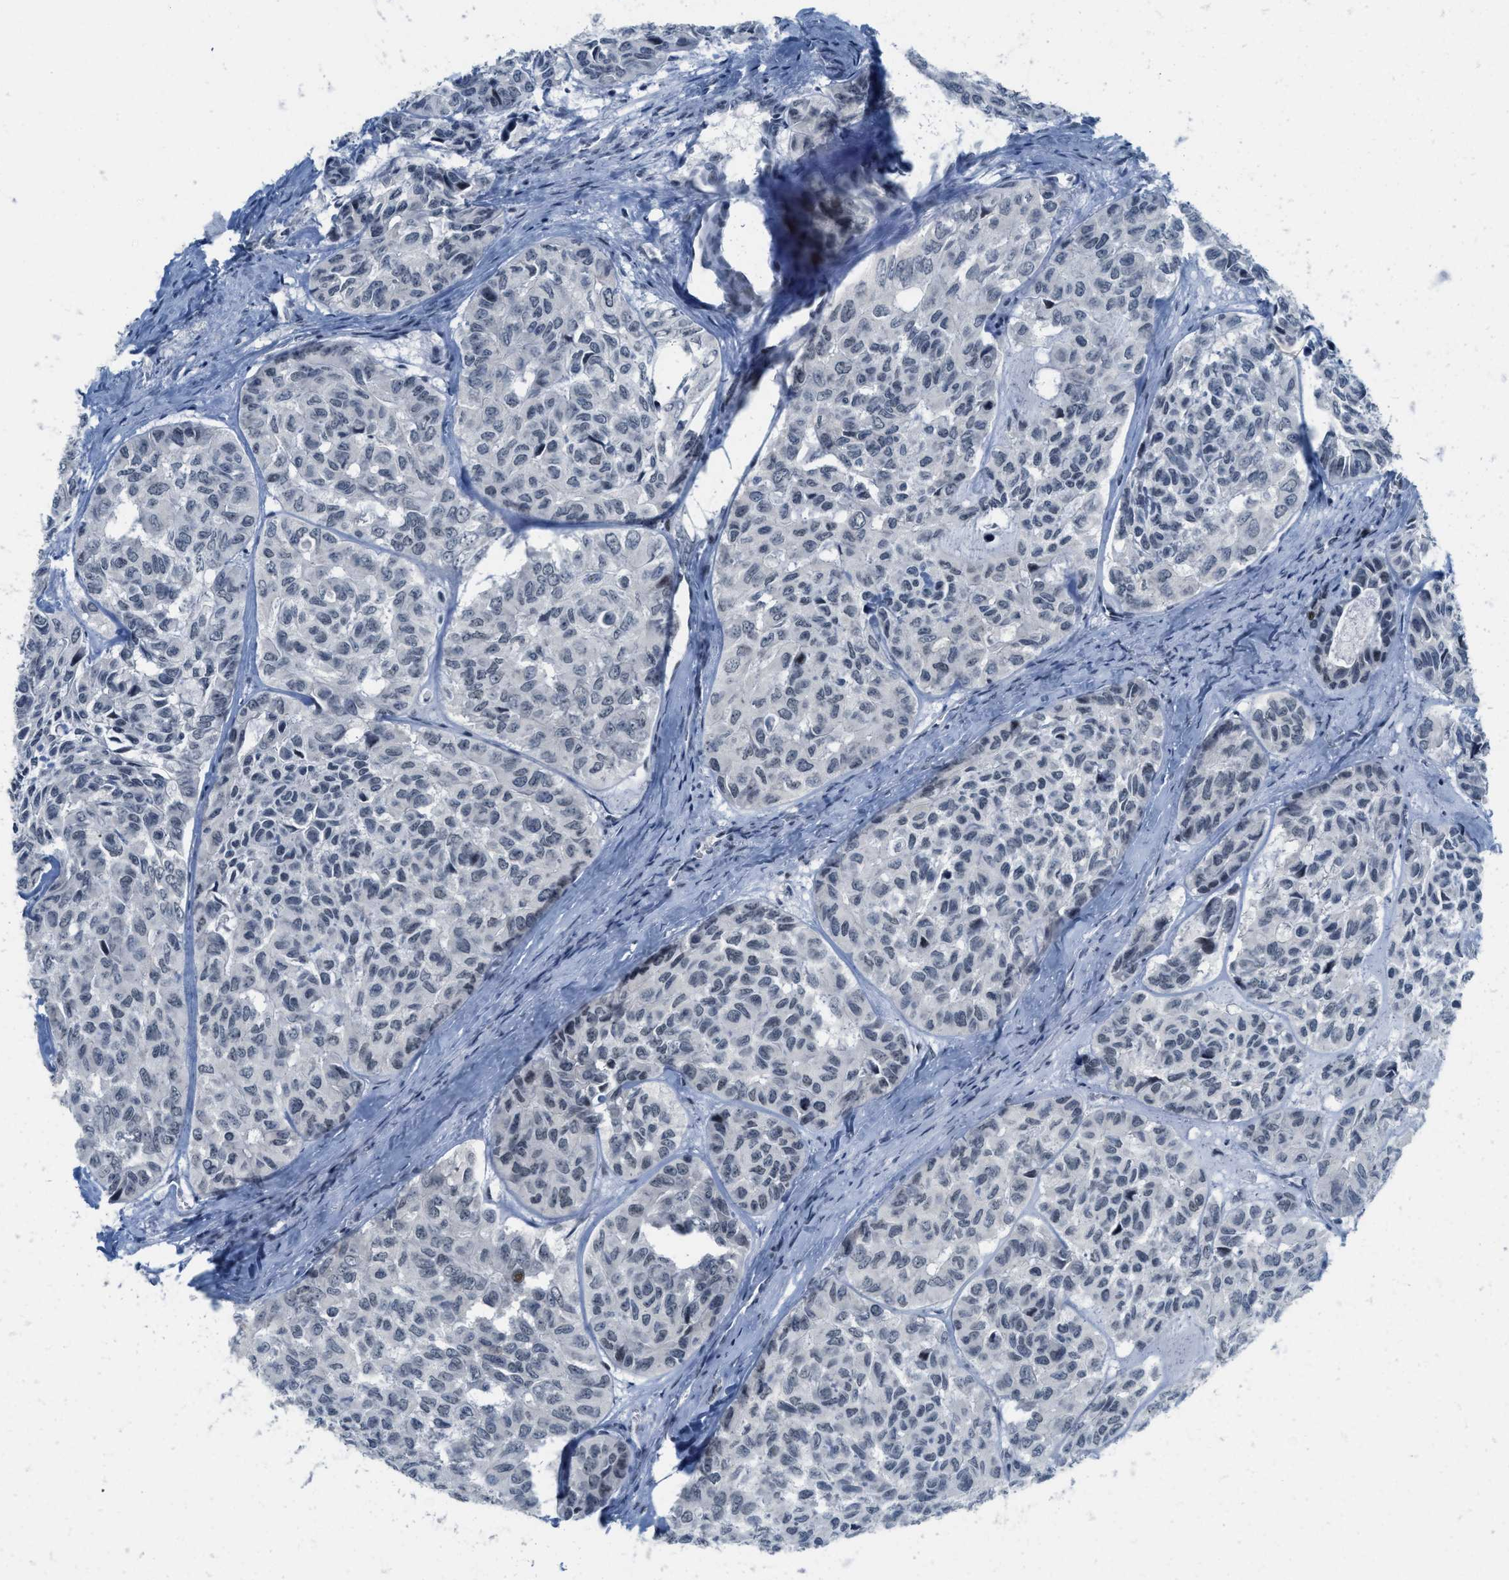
{"staining": {"intensity": "weak", "quantity": ">75%", "location": "nuclear"}, "tissue": "head and neck cancer", "cell_type": "Tumor cells", "image_type": "cancer", "snomed": [{"axis": "morphology", "description": "Adenocarcinoma, NOS"}, {"axis": "topography", "description": "Salivary gland, NOS"}, {"axis": "topography", "description": "Head-Neck"}], "caption": "Protein expression analysis of head and neck adenocarcinoma demonstrates weak nuclear staining in about >75% of tumor cells. Immunohistochemistry (ihc) stains the protein of interest in brown and the nuclei are stained blue.", "gene": "PBX1", "patient": {"sex": "female", "age": 76}}